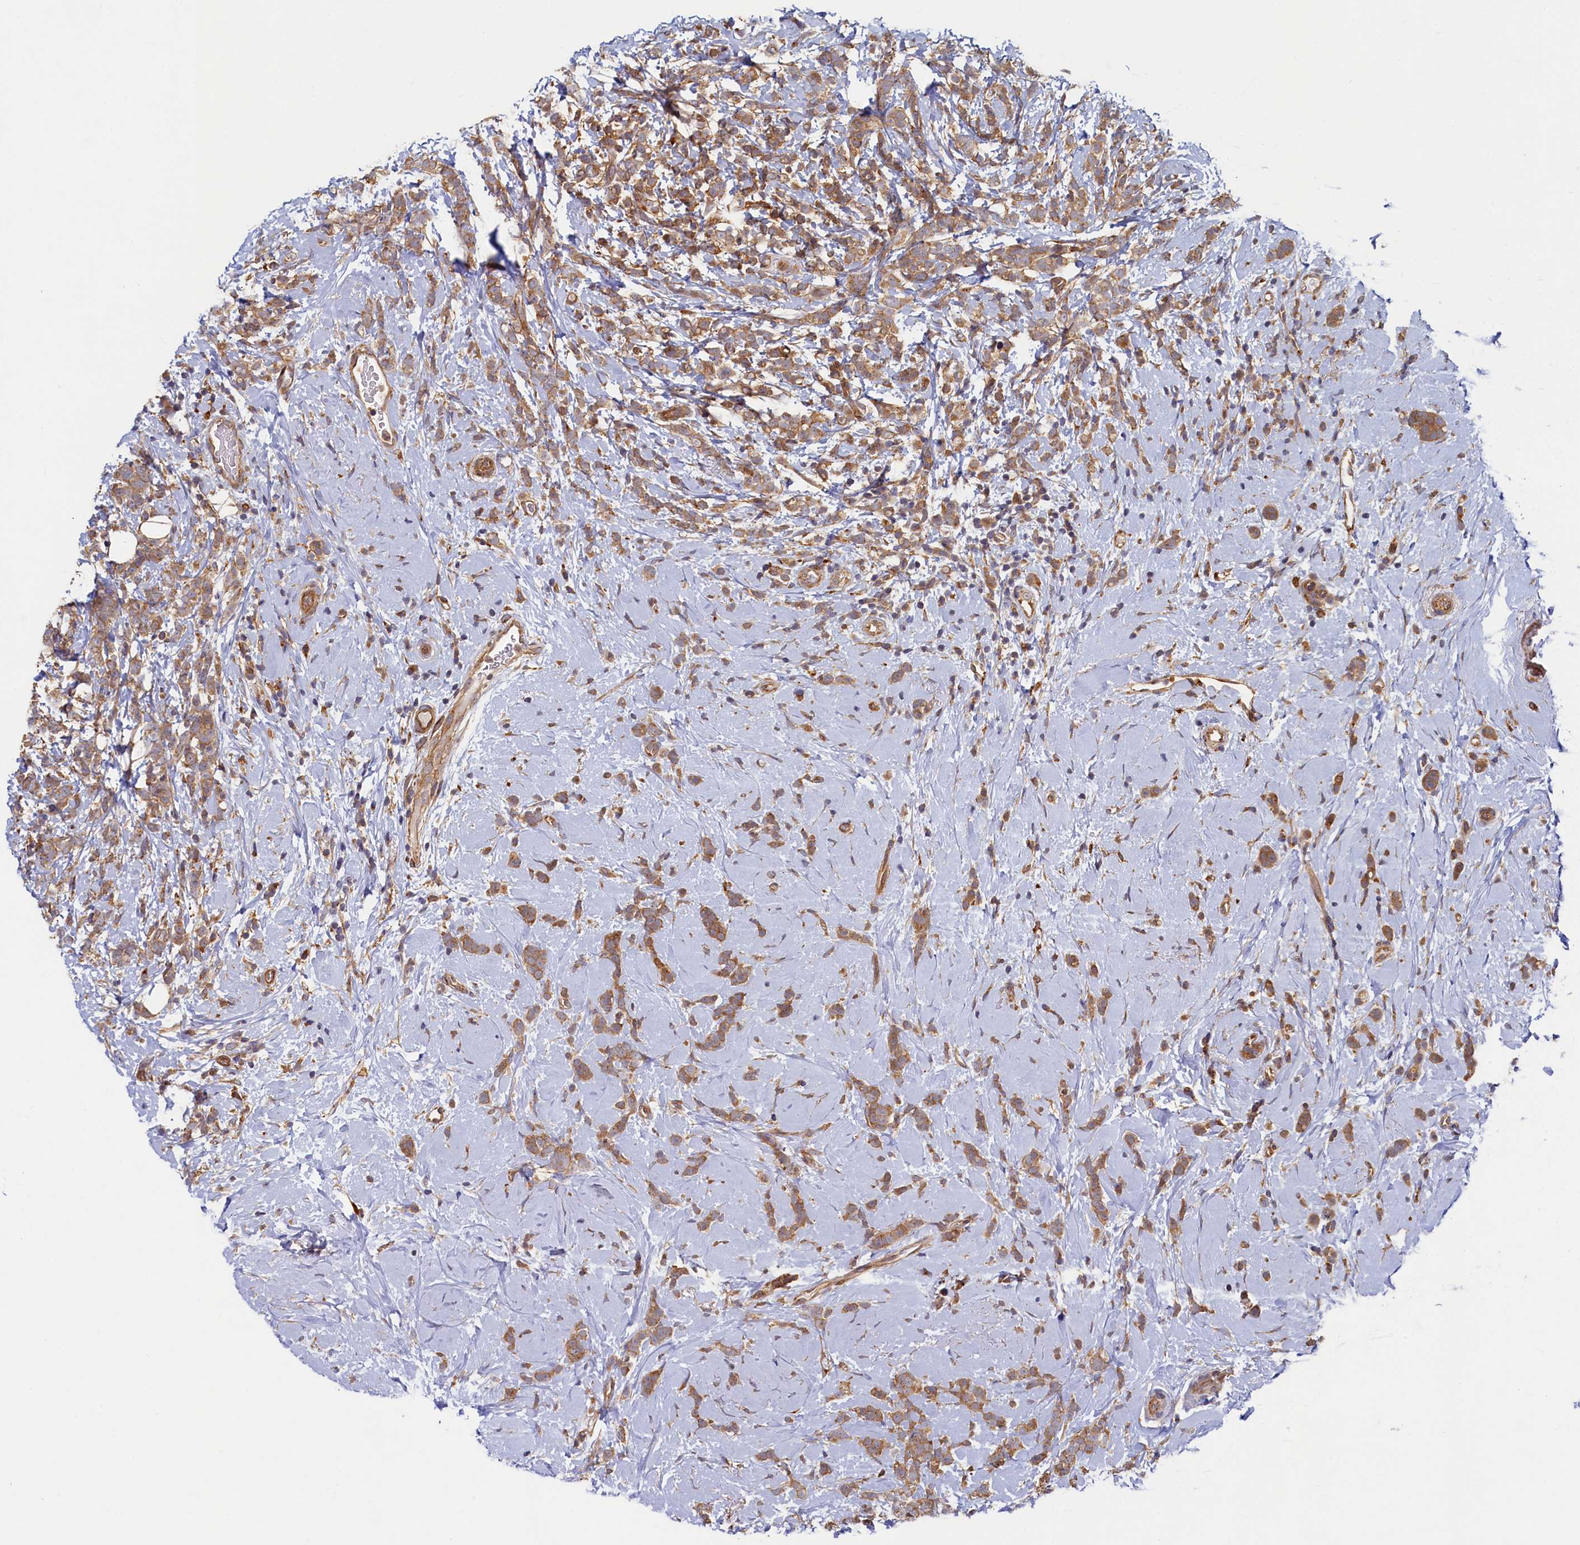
{"staining": {"intensity": "moderate", "quantity": ">75%", "location": "cytoplasmic/membranous"}, "tissue": "breast cancer", "cell_type": "Tumor cells", "image_type": "cancer", "snomed": [{"axis": "morphology", "description": "Lobular carcinoma"}, {"axis": "topography", "description": "Breast"}], "caption": "Immunohistochemistry of human breast cancer (lobular carcinoma) demonstrates medium levels of moderate cytoplasmic/membranous expression in approximately >75% of tumor cells.", "gene": "STX12", "patient": {"sex": "female", "age": 58}}